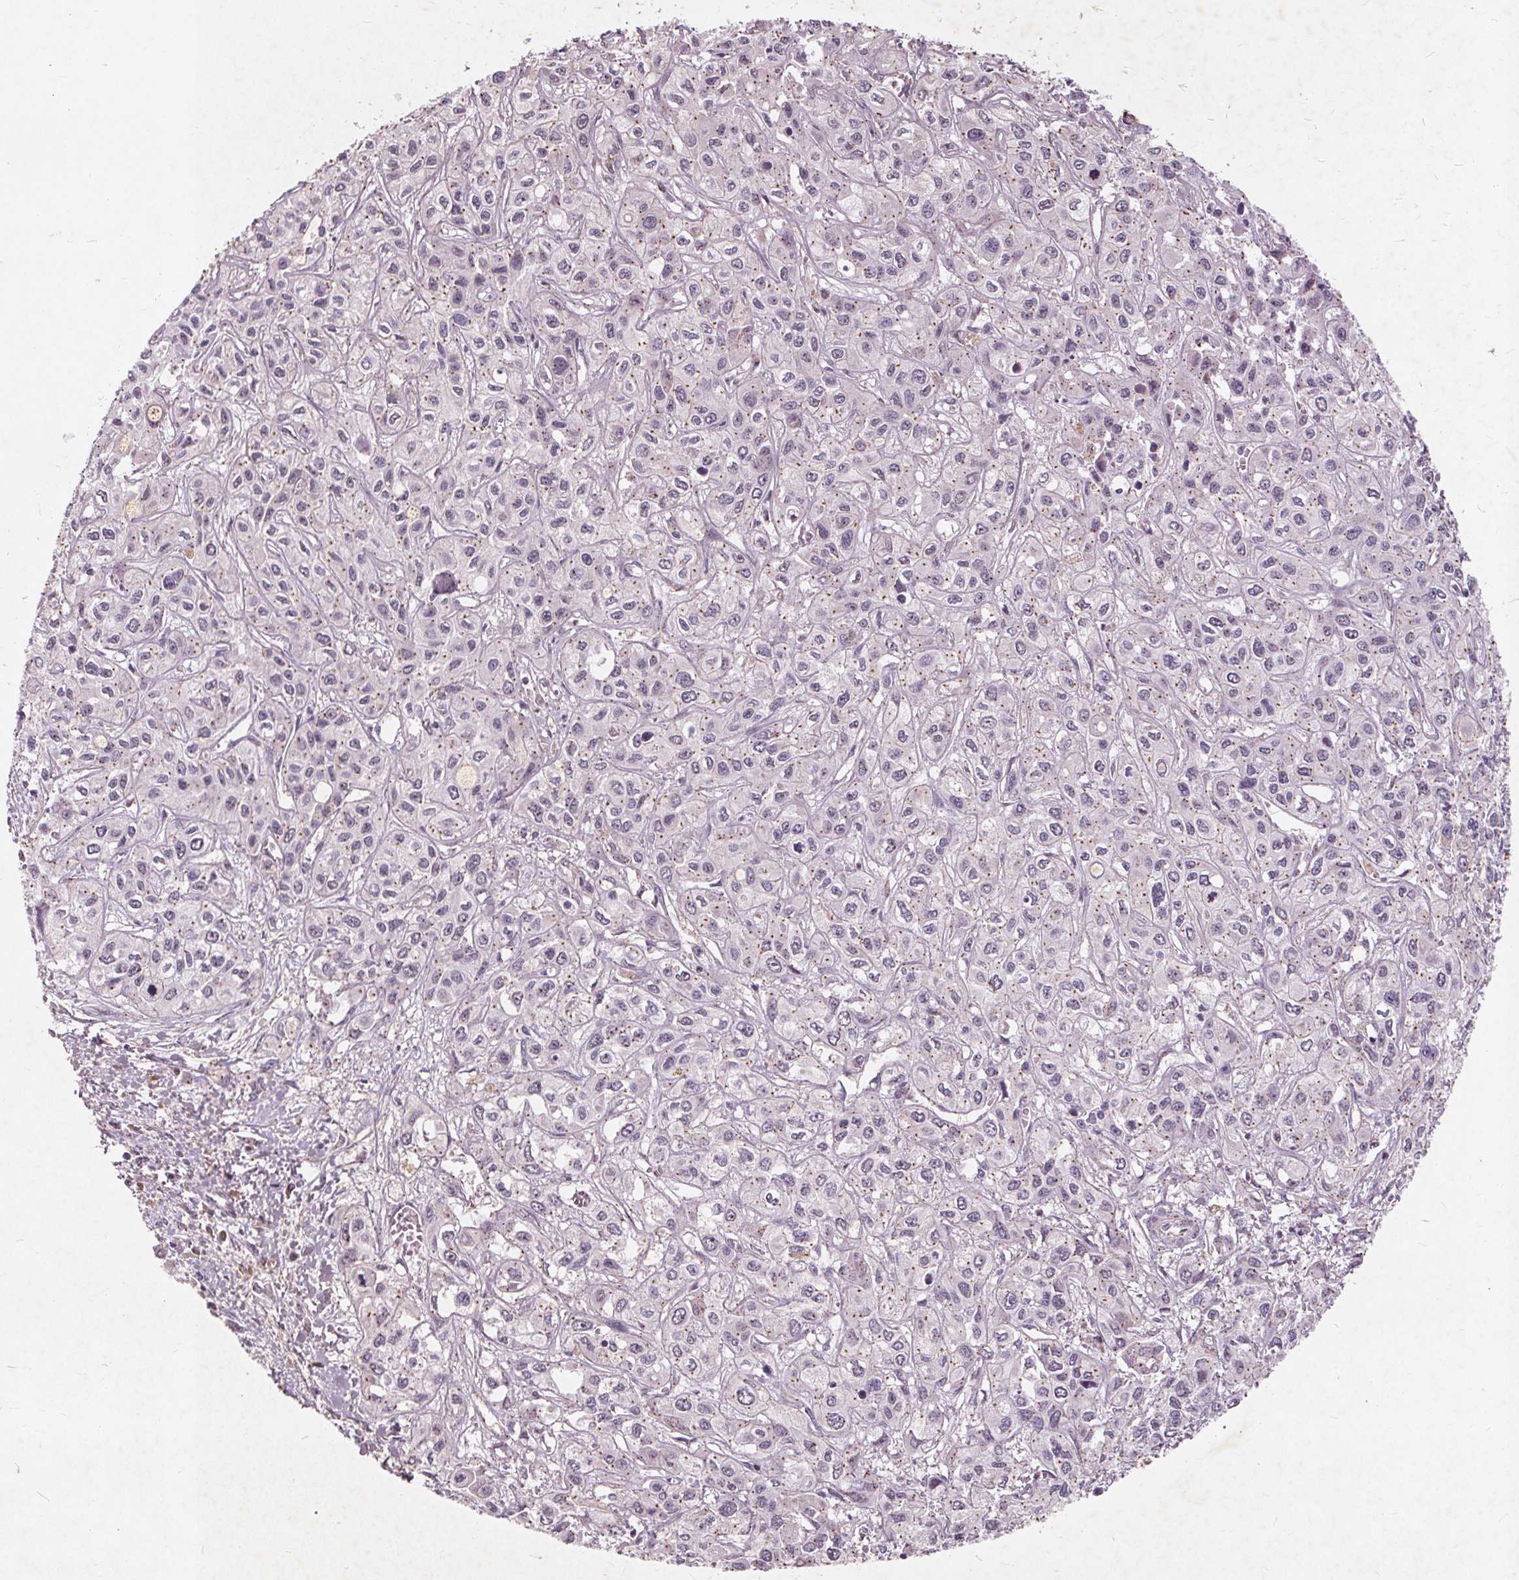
{"staining": {"intensity": "weak", "quantity": "25%-75%", "location": "cytoplasmic/membranous"}, "tissue": "liver cancer", "cell_type": "Tumor cells", "image_type": "cancer", "snomed": [{"axis": "morphology", "description": "Cholangiocarcinoma"}, {"axis": "topography", "description": "Liver"}], "caption": "IHC of liver cancer (cholangiocarcinoma) demonstrates low levels of weak cytoplasmic/membranous staining in approximately 25%-75% of tumor cells.", "gene": "CSNK1G2", "patient": {"sex": "female", "age": 66}}